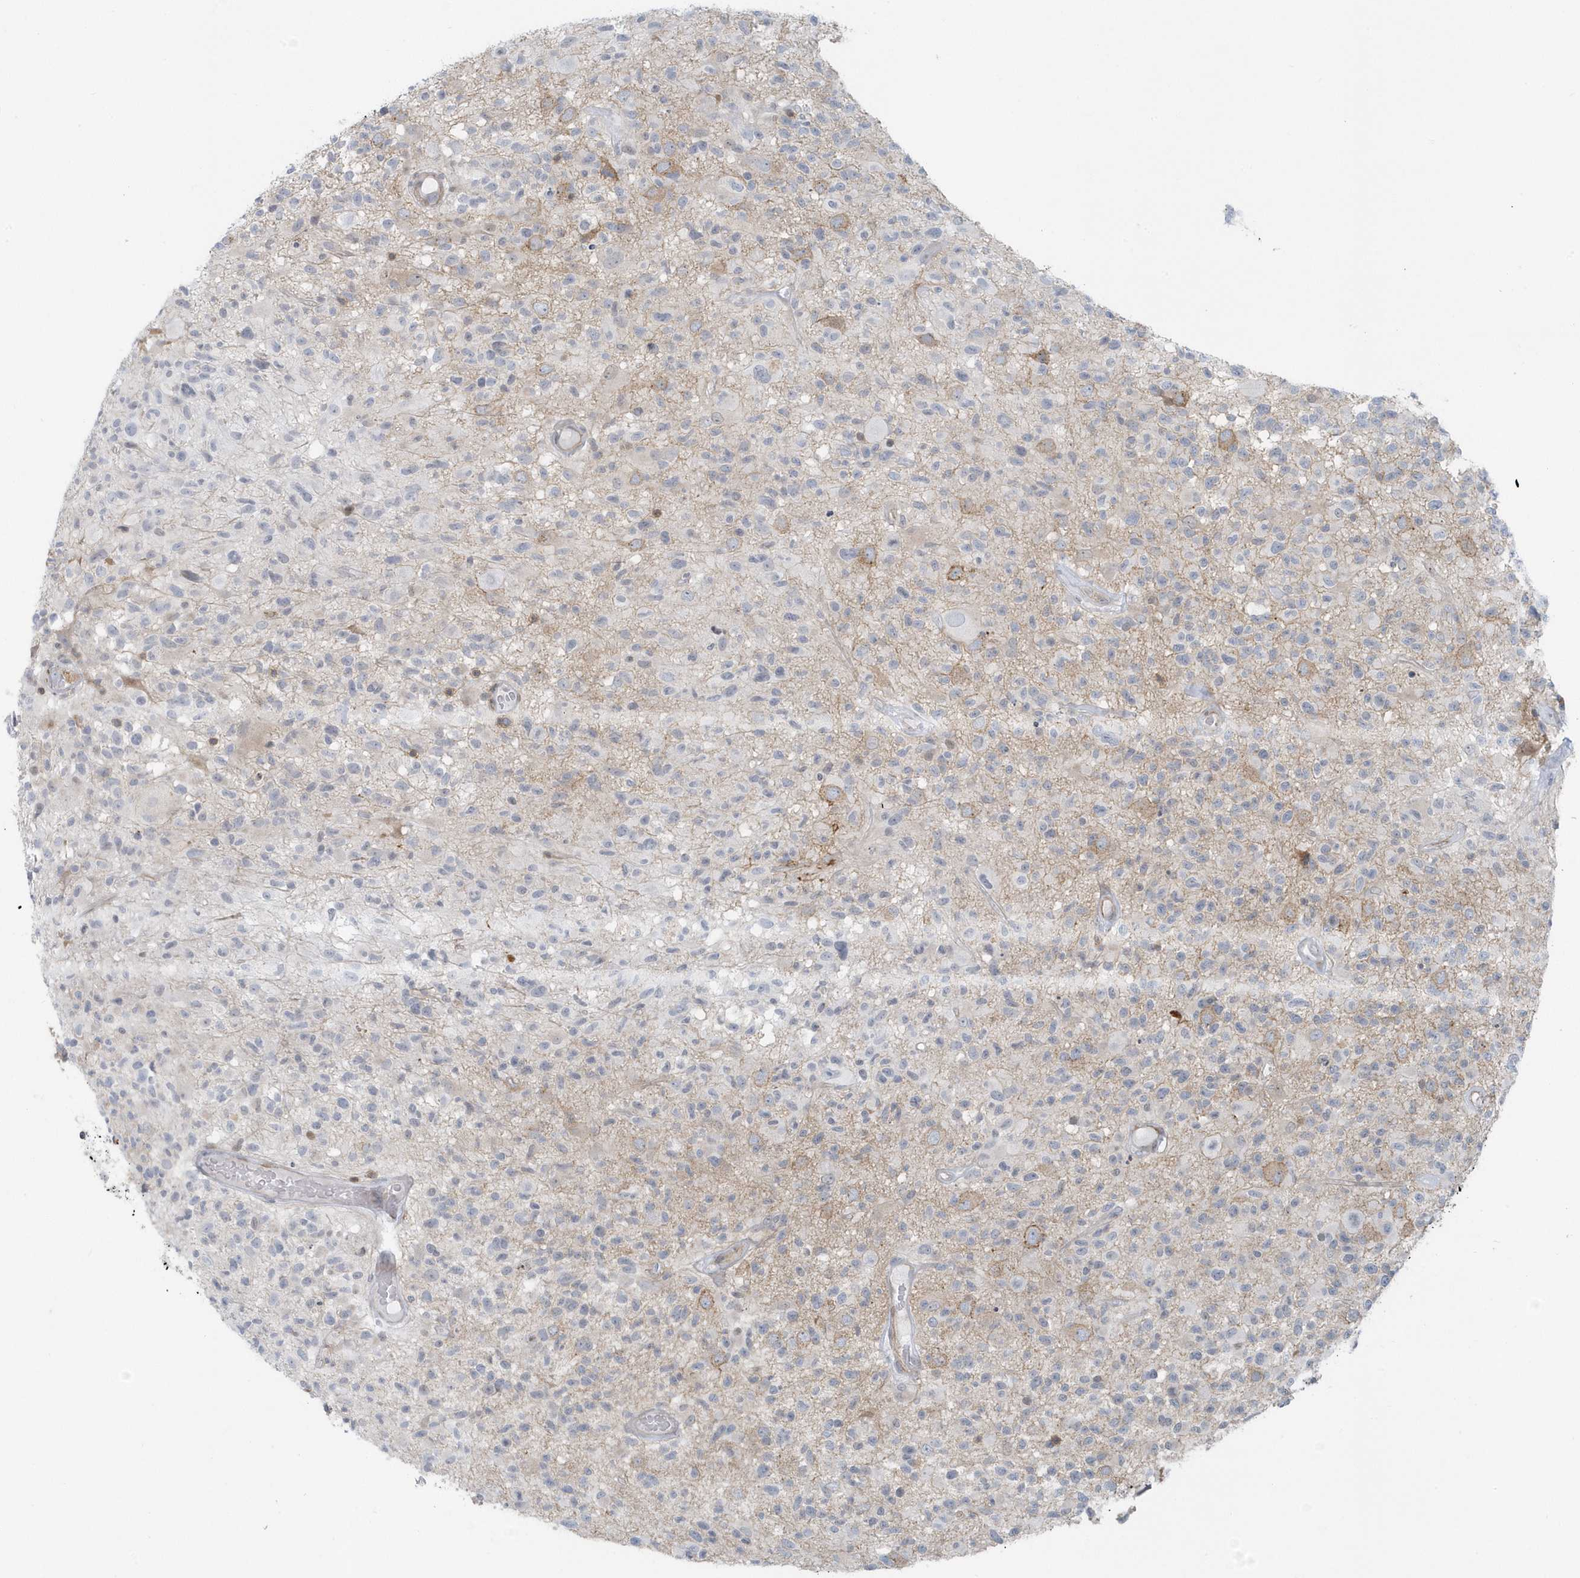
{"staining": {"intensity": "negative", "quantity": "none", "location": "none"}, "tissue": "glioma", "cell_type": "Tumor cells", "image_type": "cancer", "snomed": [{"axis": "morphology", "description": "Glioma, malignant, High grade"}, {"axis": "morphology", "description": "Glioblastoma, NOS"}, {"axis": "topography", "description": "Brain"}], "caption": "An immunohistochemistry (IHC) micrograph of glioma is shown. There is no staining in tumor cells of glioma.", "gene": "CACNB2", "patient": {"sex": "male", "age": 60}}